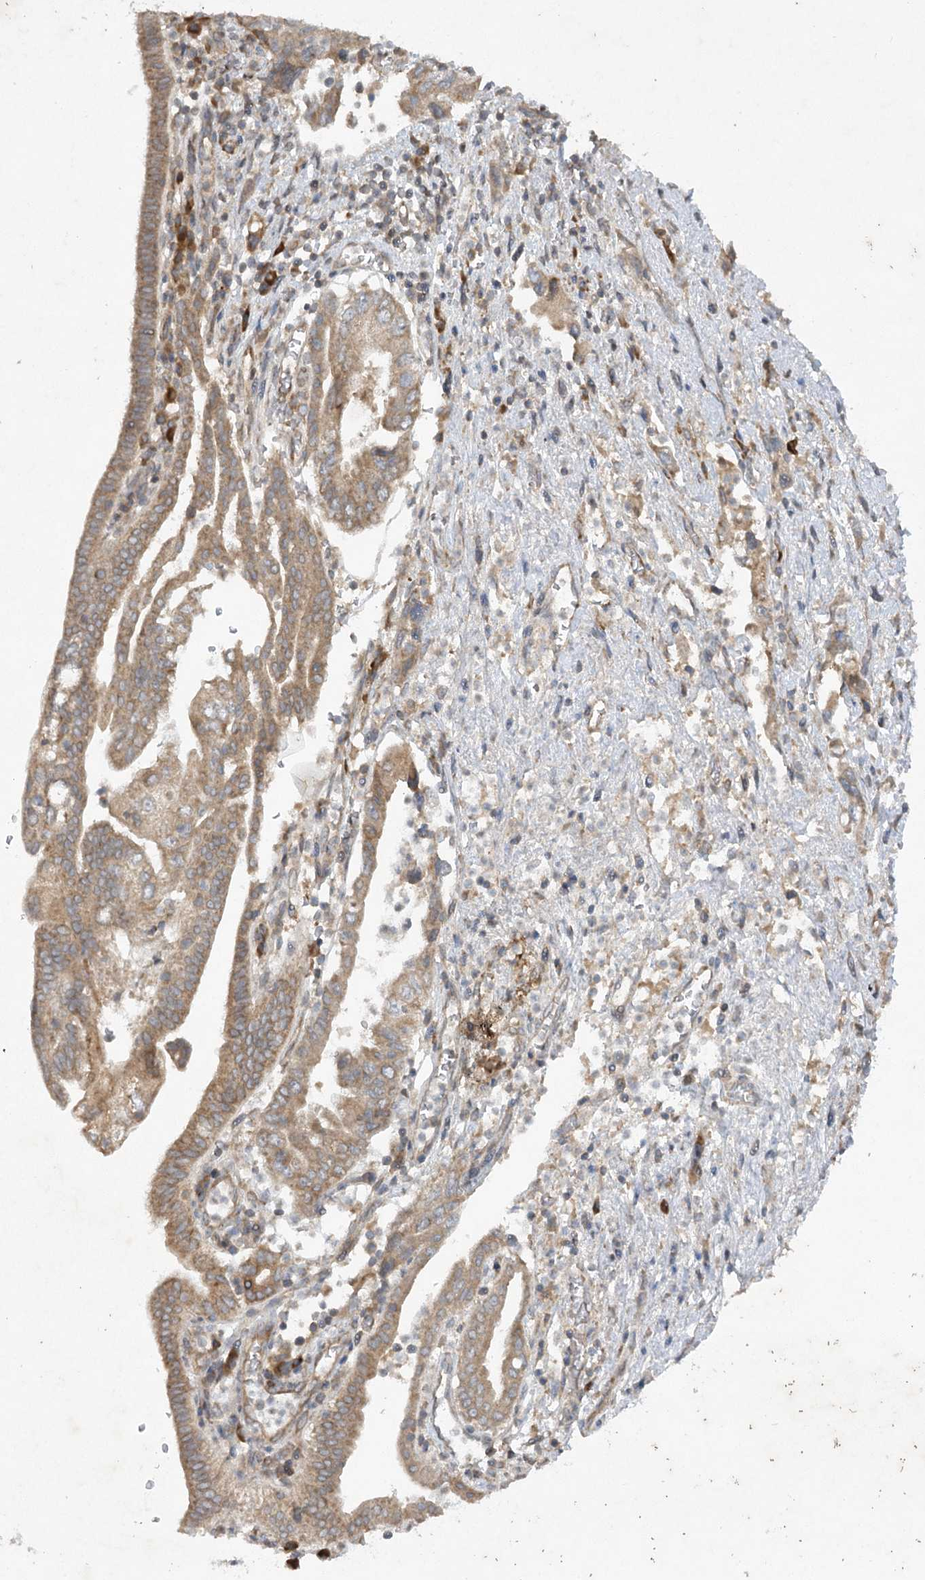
{"staining": {"intensity": "moderate", "quantity": ">75%", "location": "cytoplasmic/membranous"}, "tissue": "pancreatic cancer", "cell_type": "Tumor cells", "image_type": "cancer", "snomed": [{"axis": "morphology", "description": "Adenocarcinoma, NOS"}, {"axis": "topography", "description": "Pancreas"}], "caption": "Protein positivity by immunohistochemistry reveals moderate cytoplasmic/membranous positivity in approximately >75% of tumor cells in pancreatic cancer. (Brightfield microscopy of DAB IHC at high magnification).", "gene": "TRAF3IP1", "patient": {"sex": "female", "age": 73}}